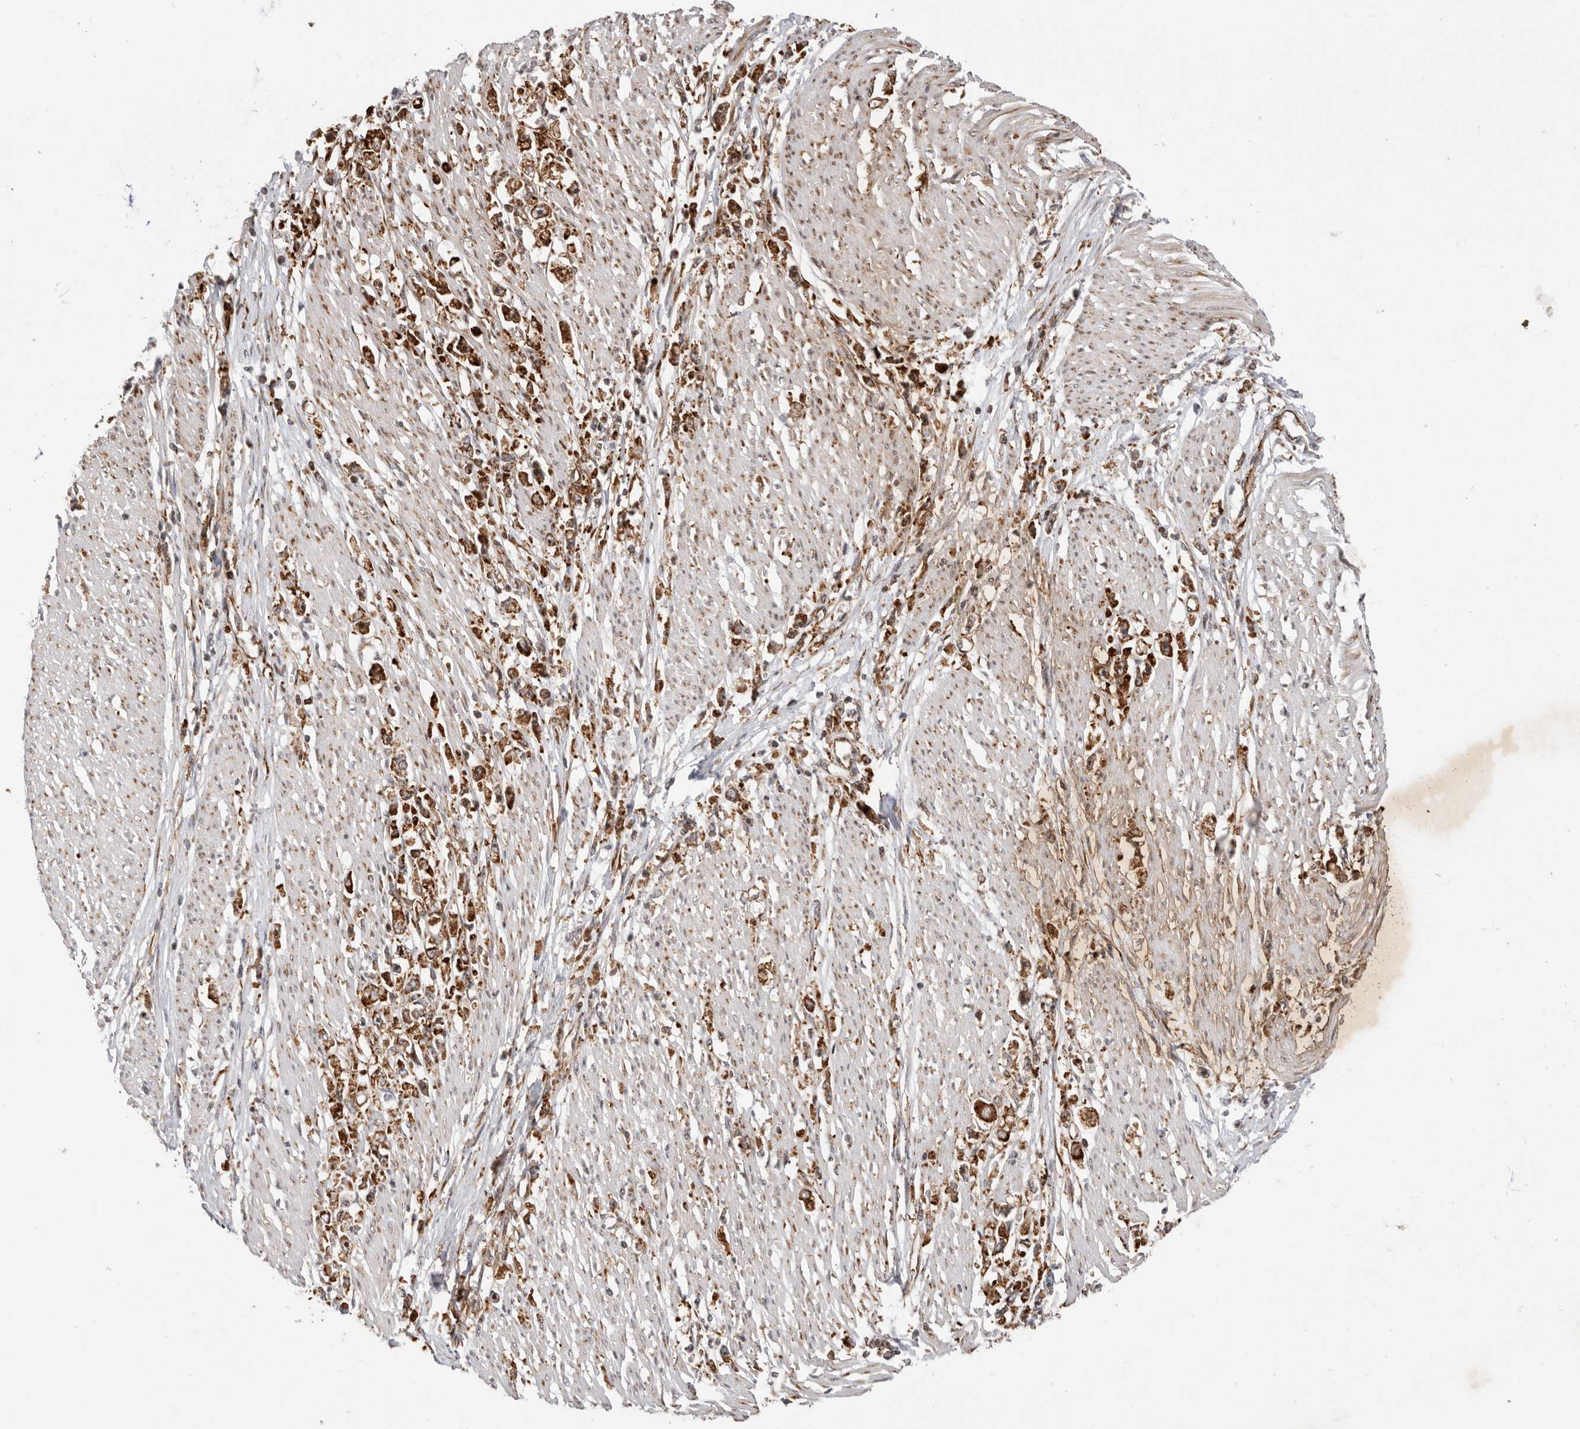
{"staining": {"intensity": "strong", "quantity": ">75%", "location": "cytoplasmic/membranous"}, "tissue": "stomach cancer", "cell_type": "Tumor cells", "image_type": "cancer", "snomed": [{"axis": "morphology", "description": "Adenocarcinoma, NOS"}, {"axis": "topography", "description": "Stomach"}], "caption": "This is a micrograph of immunohistochemistry staining of stomach cancer (adenocarcinoma), which shows strong expression in the cytoplasmic/membranous of tumor cells.", "gene": "FZD3", "patient": {"sex": "female", "age": 59}}